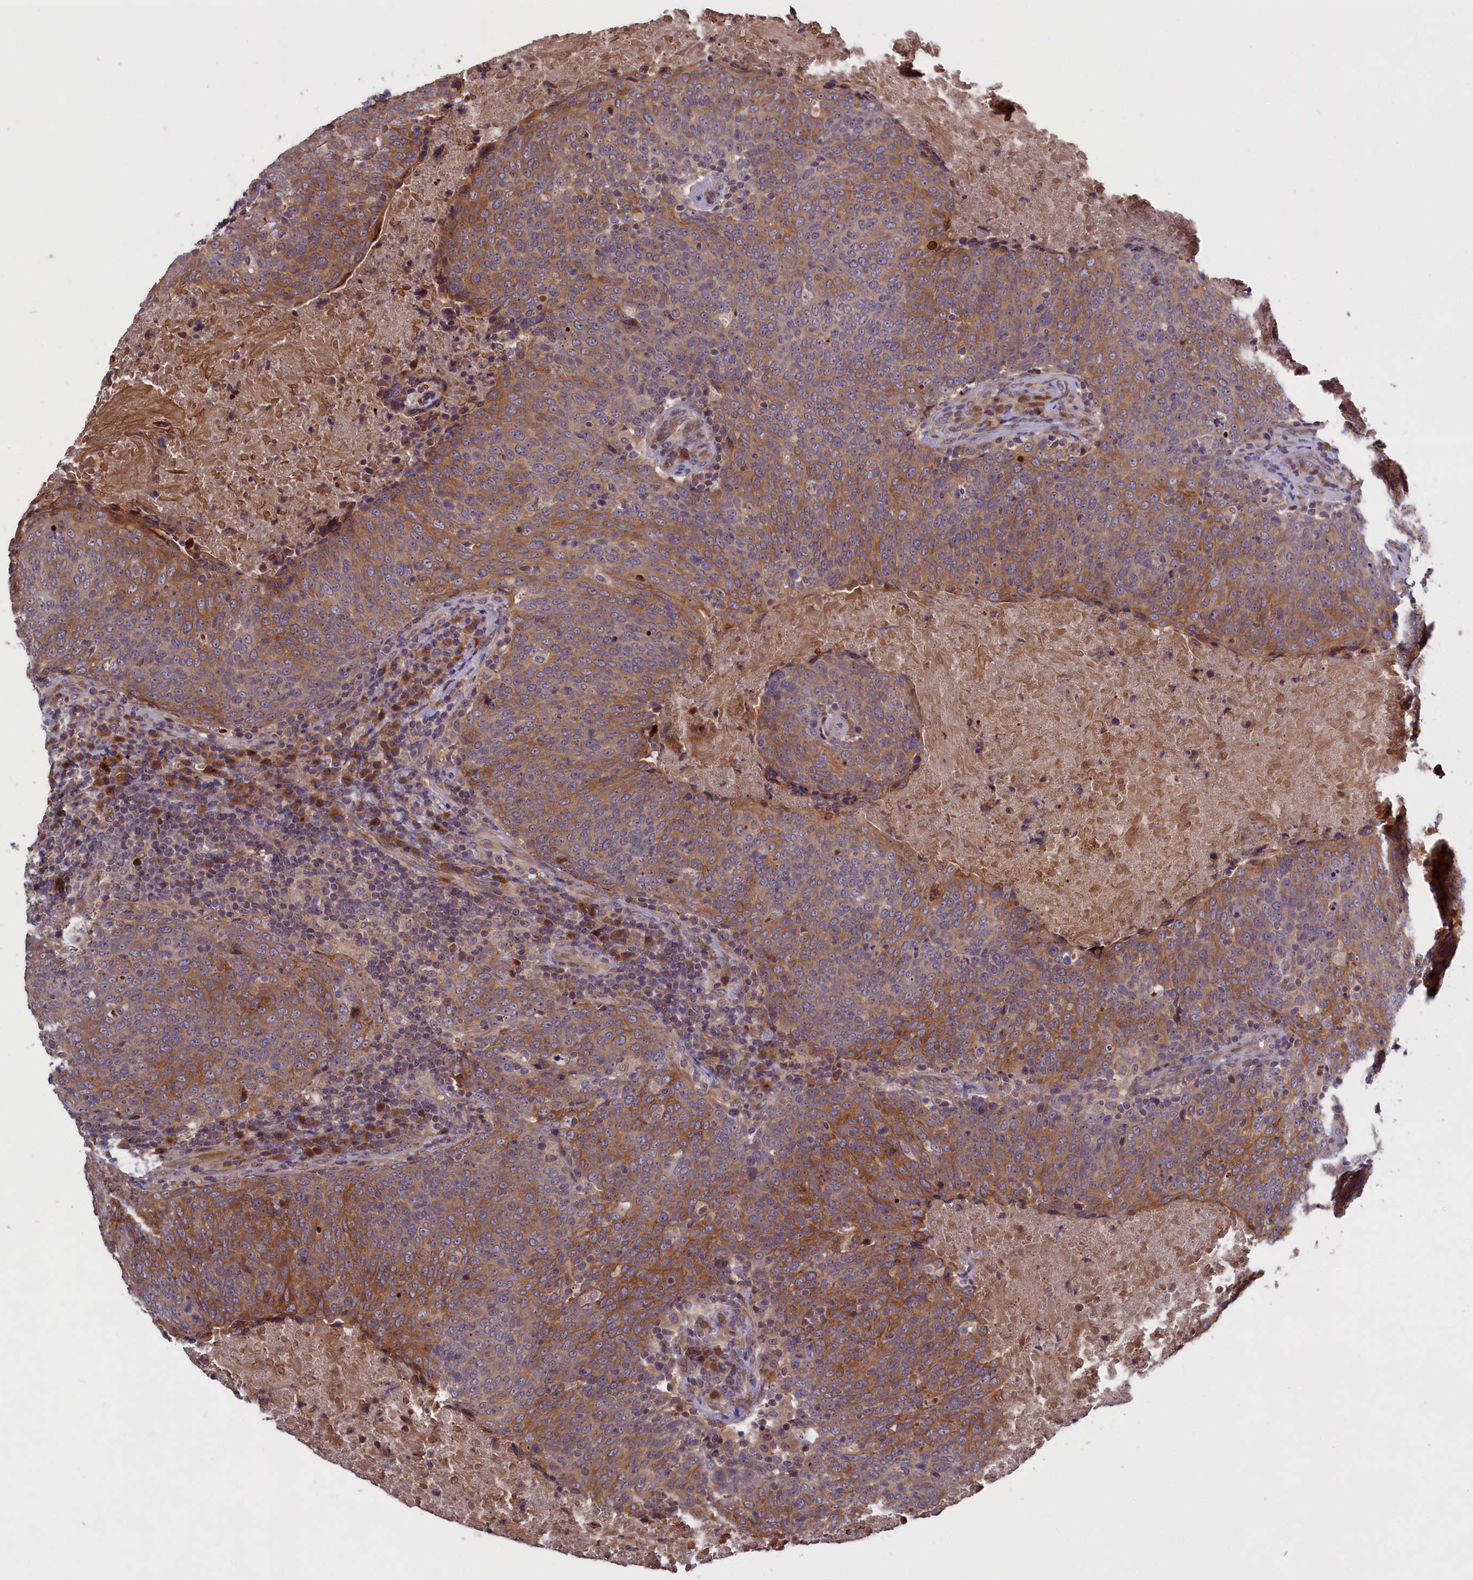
{"staining": {"intensity": "moderate", "quantity": ">75%", "location": "cytoplasmic/membranous"}, "tissue": "head and neck cancer", "cell_type": "Tumor cells", "image_type": "cancer", "snomed": [{"axis": "morphology", "description": "Squamous cell carcinoma, NOS"}, {"axis": "morphology", "description": "Squamous cell carcinoma, metastatic, NOS"}, {"axis": "topography", "description": "Lymph node"}, {"axis": "topography", "description": "Head-Neck"}], "caption": "DAB immunohistochemical staining of human metastatic squamous cell carcinoma (head and neck) reveals moderate cytoplasmic/membranous protein positivity in about >75% of tumor cells.", "gene": "DENND1B", "patient": {"sex": "male", "age": 62}}